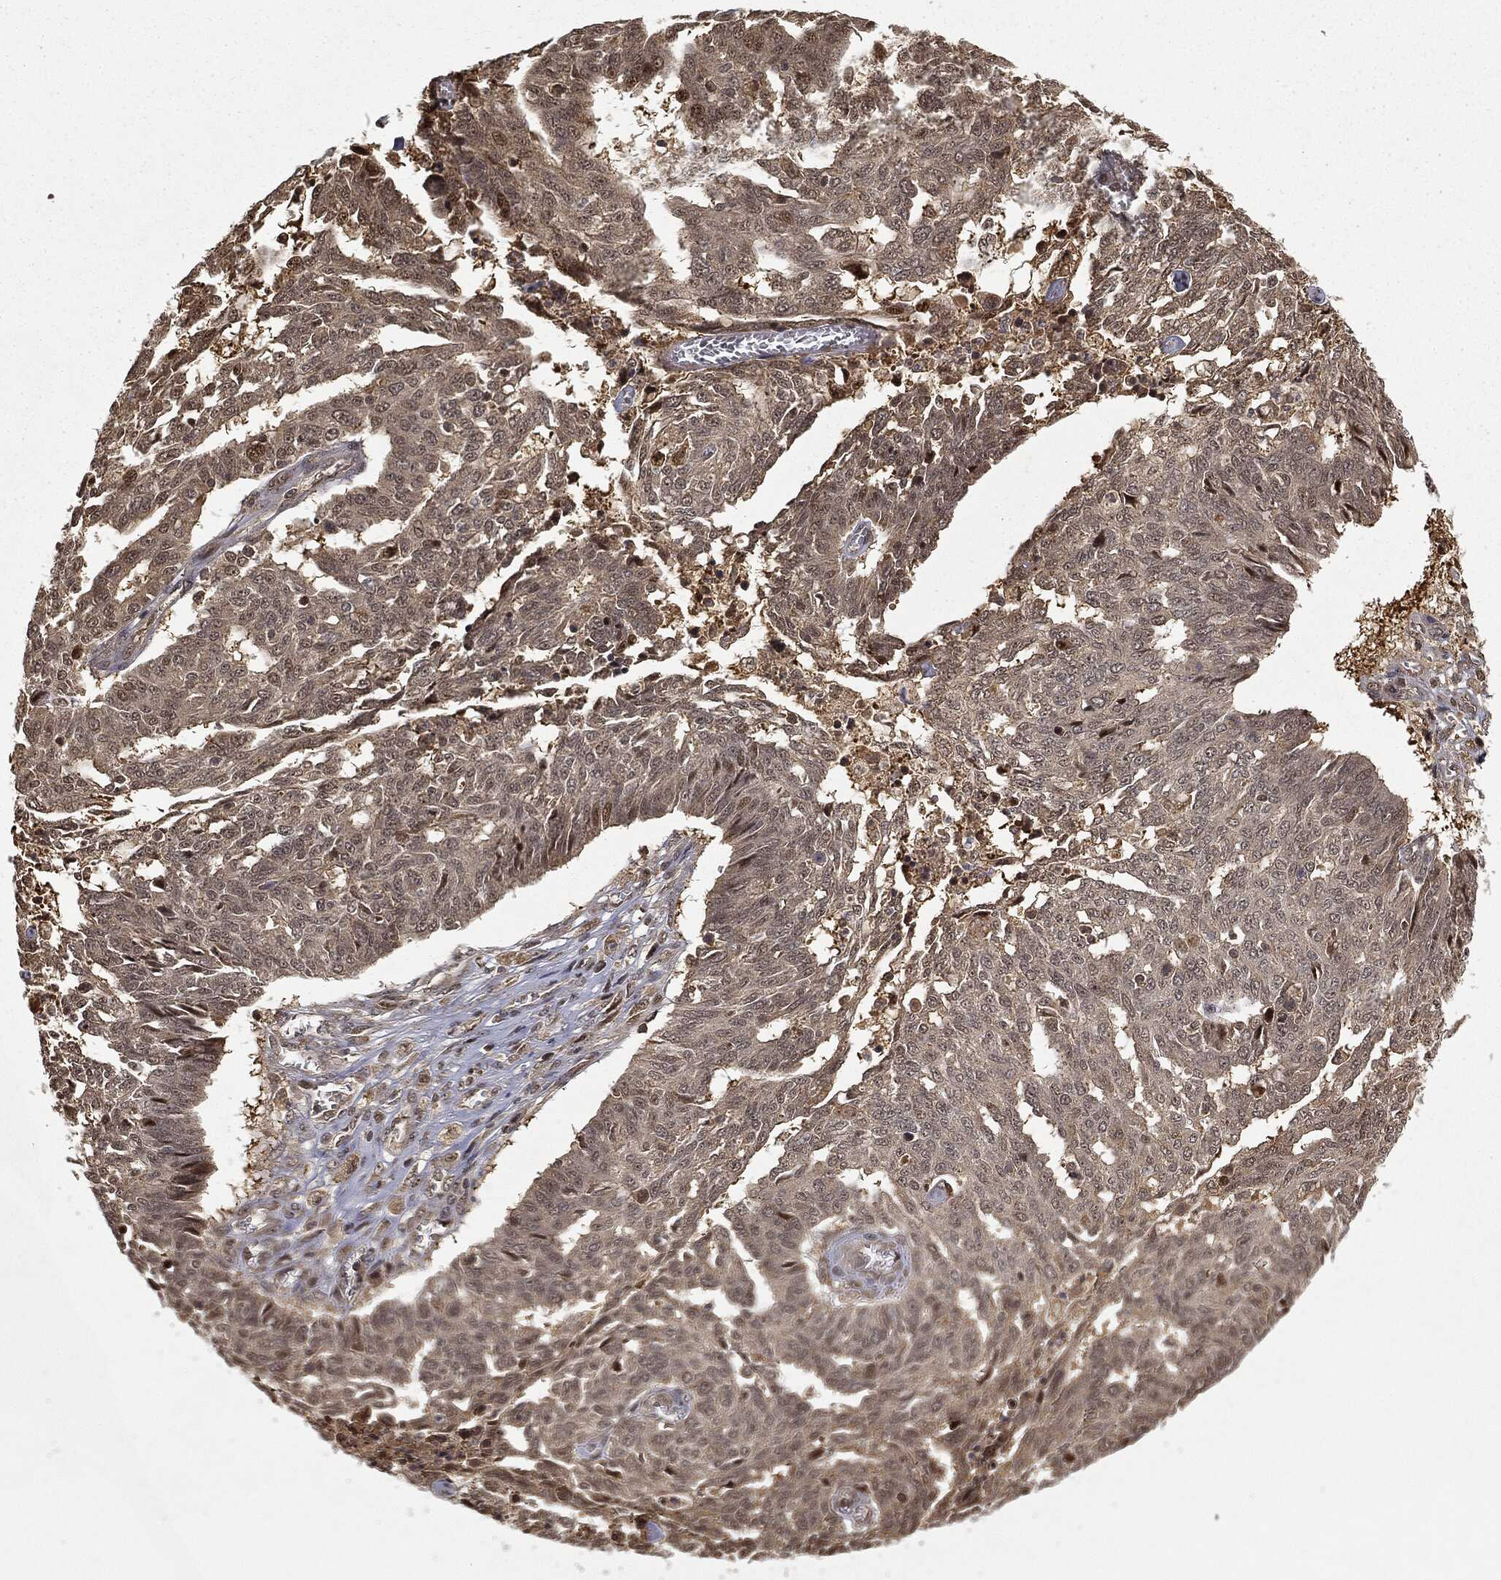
{"staining": {"intensity": "moderate", "quantity": "25%-75%", "location": "cytoplasmic/membranous"}, "tissue": "ovarian cancer", "cell_type": "Tumor cells", "image_type": "cancer", "snomed": [{"axis": "morphology", "description": "Cystadenocarcinoma, serous, NOS"}, {"axis": "topography", "description": "Ovary"}], "caption": "There is medium levels of moderate cytoplasmic/membranous staining in tumor cells of ovarian cancer, as demonstrated by immunohistochemical staining (brown color).", "gene": "ZNHIT6", "patient": {"sex": "female", "age": 67}}